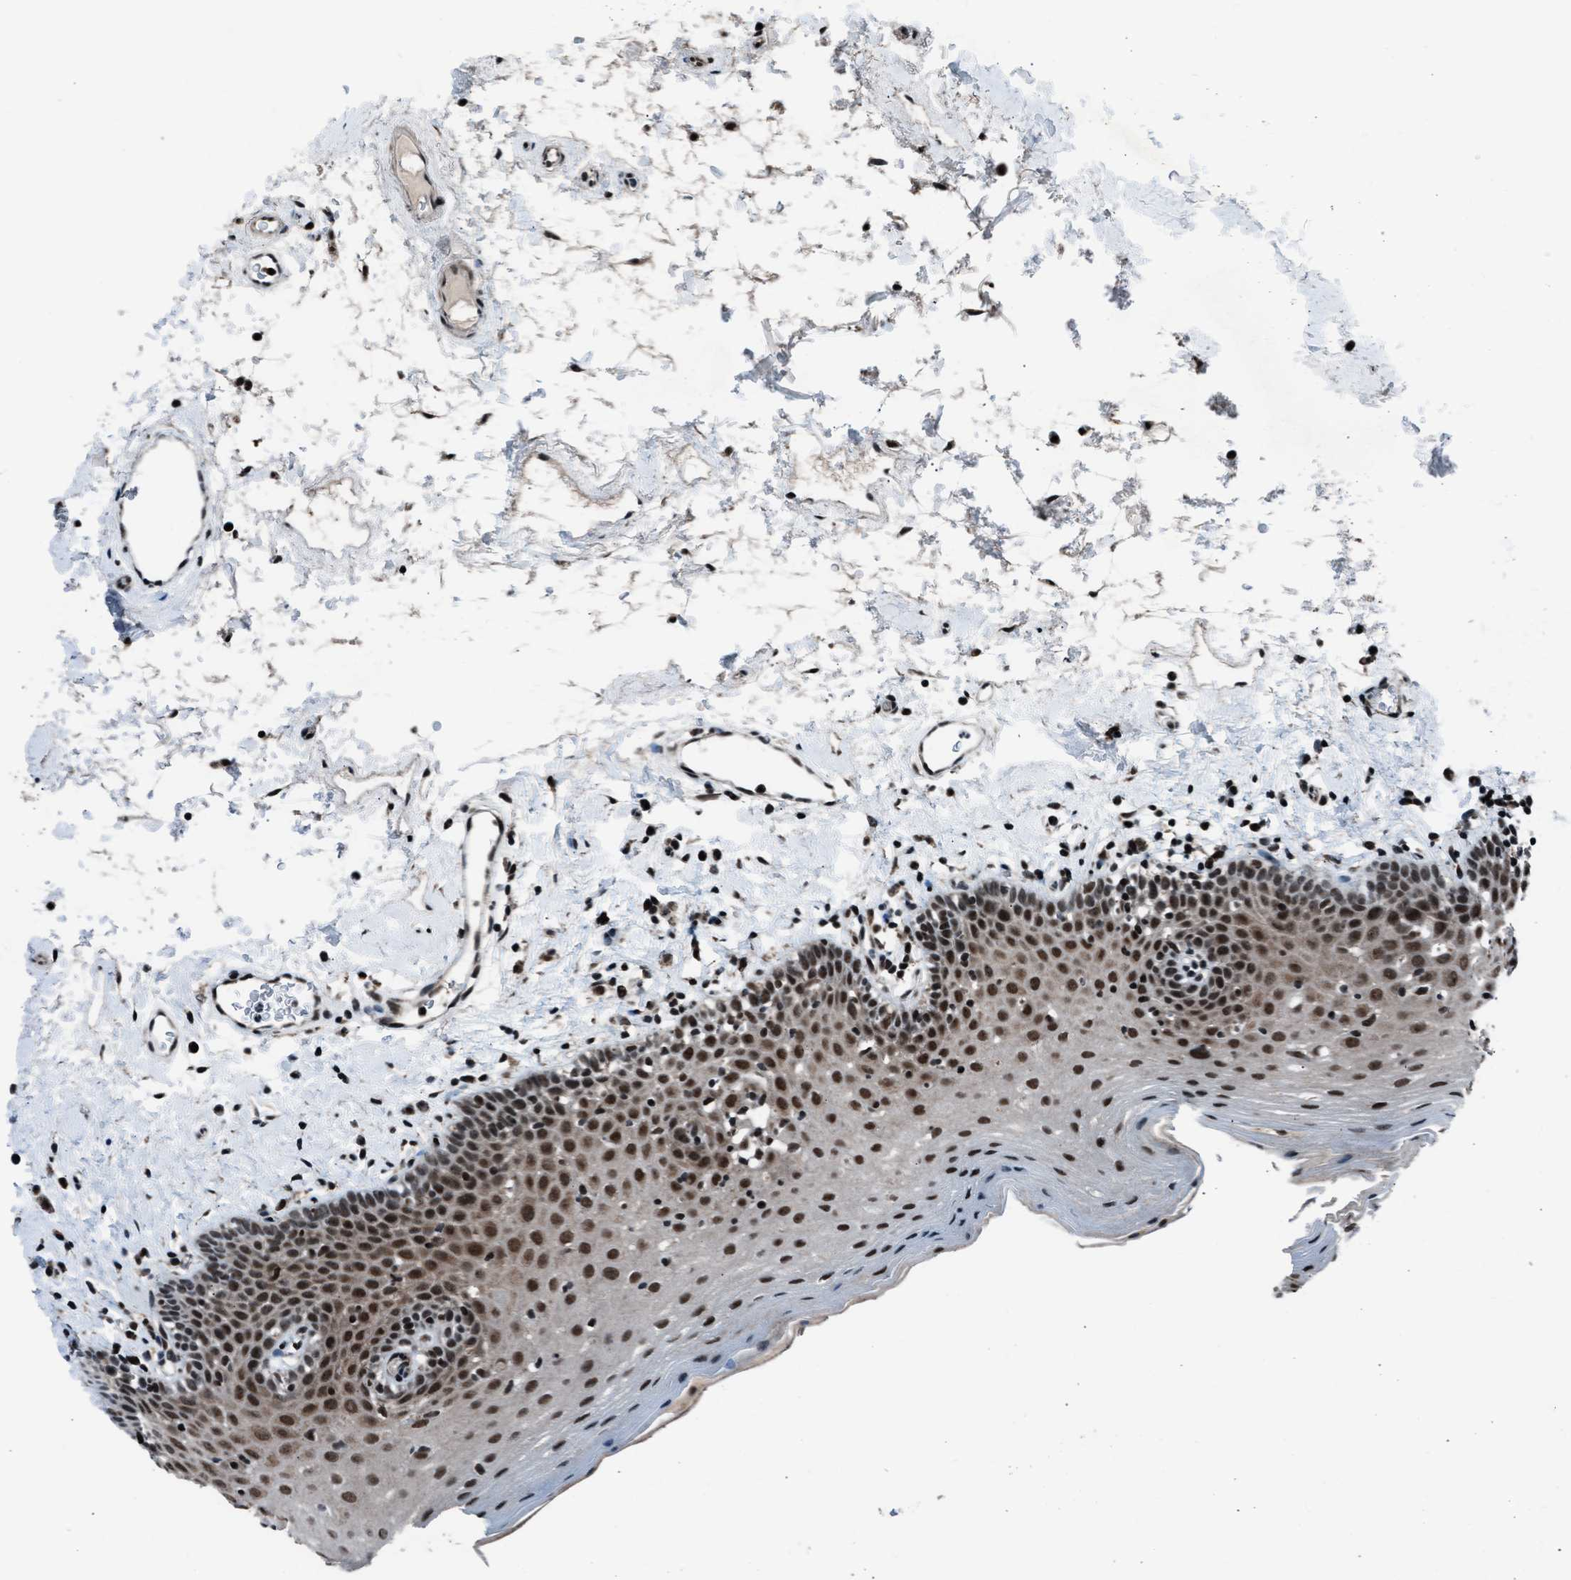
{"staining": {"intensity": "moderate", "quantity": ">75%", "location": "nuclear"}, "tissue": "oral mucosa", "cell_type": "Squamous epithelial cells", "image_type": "normal", "snomed": [{"axis": "morphology", "description": "Normal tissue, NOS"}, {"axis": "topography", "description": "Oral tissue"}], "caption": "Immunohistochemistry micrograph of unremarkable oral mucosa stained for a protein (brown), which shows medium levels of moderate nuclear positivity in about >75% of squamous epithelial cells.", "gene": "MORC3", "patient": {"sex": "male", "age": 66}}